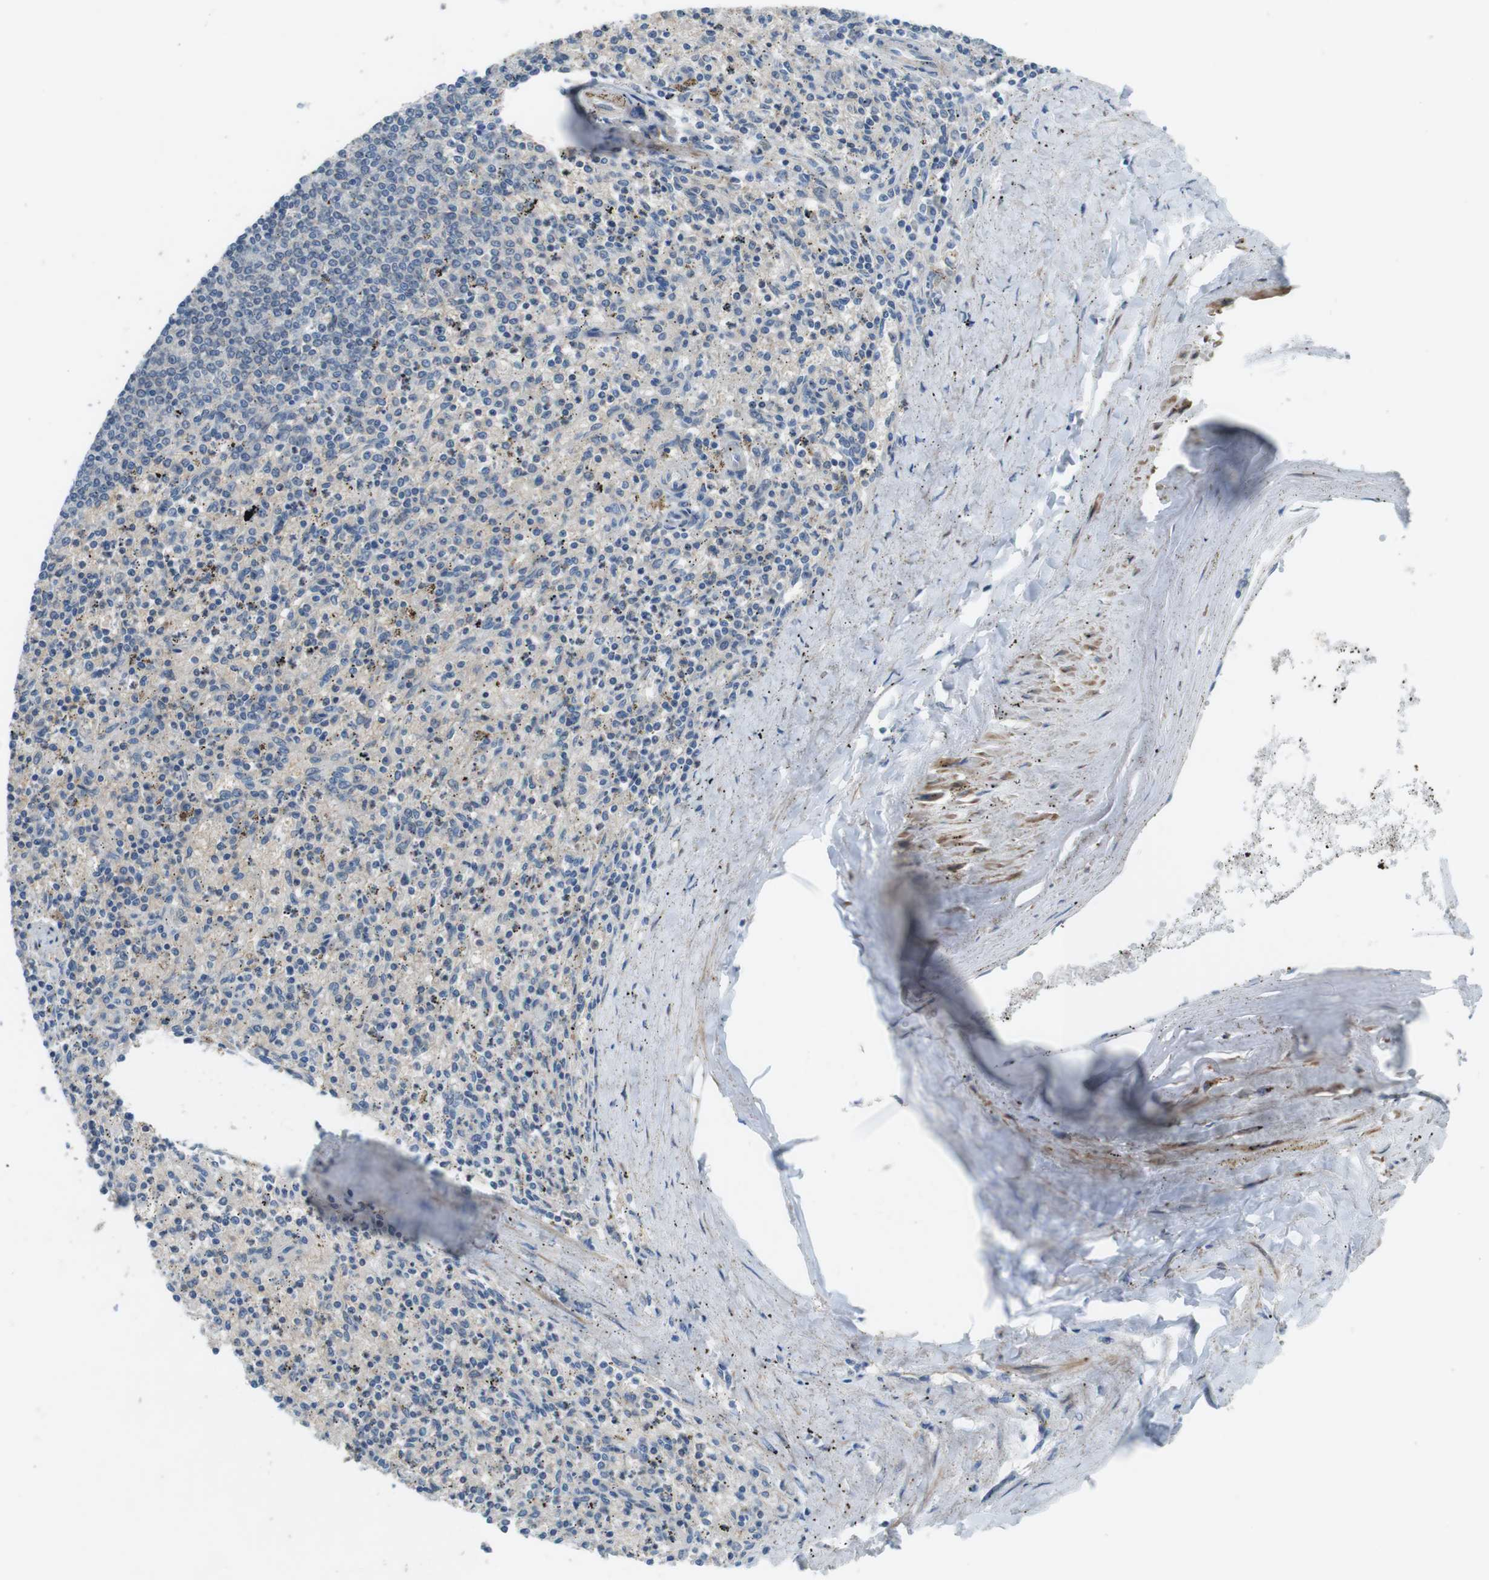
{"staining": {"intensity": "moderate", "quantity": "25%-75%", "location": "cytoplasmic/membranous"}, "tissue": "spleen", "cell_type": "Cells in red pulp", "image_type": "normal", "snomed": [{"axis": "morphology", "description": "Normal tissue, NOS"}, {"axis": "topography", "description": "Spleen"}], "caption": "This photomicrograph exhibits immunohistochemistry staining of benign spleen, with medium moderate cytoplasmic/membranous positivity in approximately 25%-75% of cells in red pulp.", "gene": "TYW1", "patient": {"sex": "male", "age": 72}}